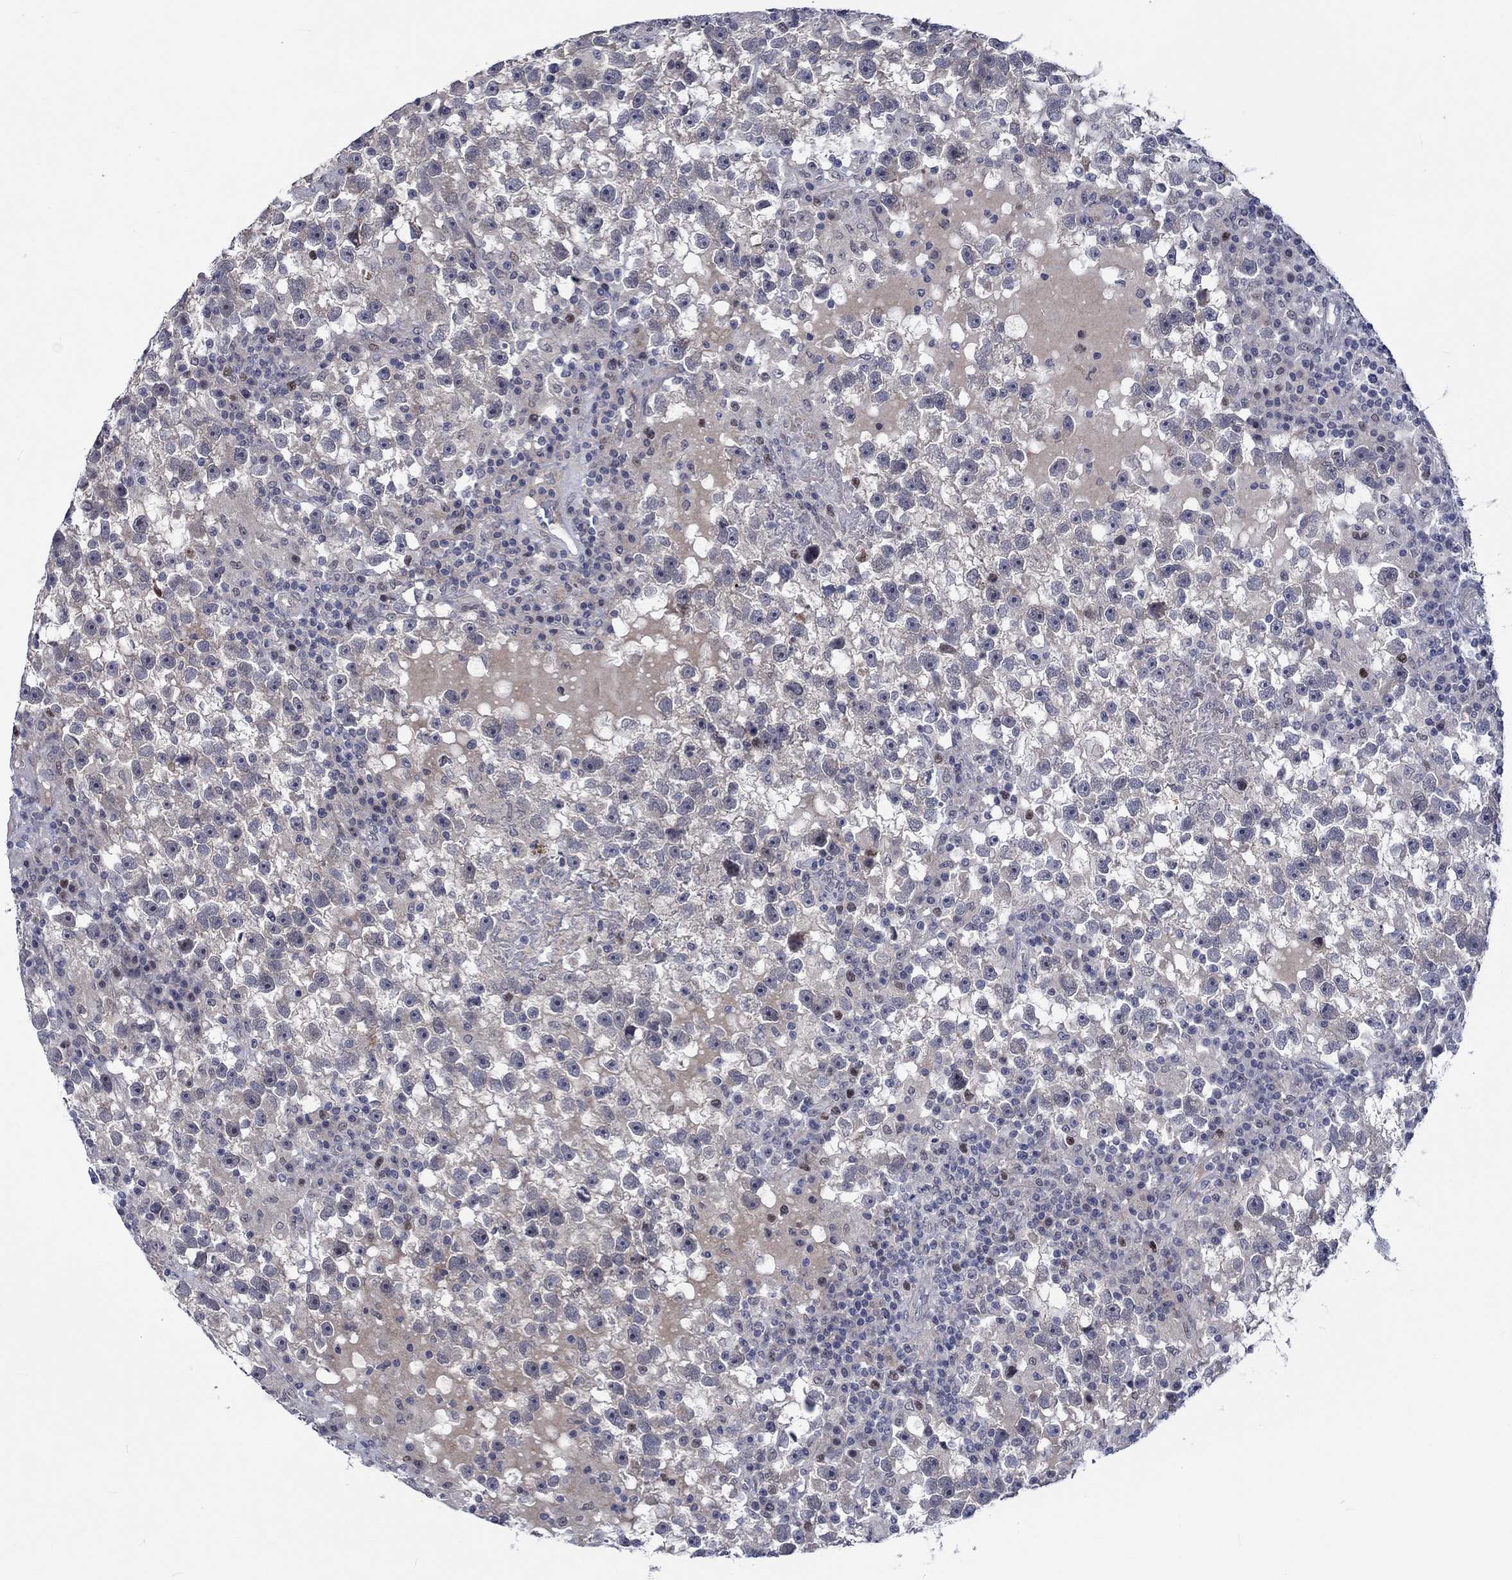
{"staining": {"intensity": "negative", "quantity": "none", "location": "none"}, "tissue": "testis cancer", "cell_type": "Tumor cells", "image_type": "cancer", "snomed": [{"axis": "morphology", "description": "Seminoma, NOS"}, {"axis": "topography", "description": "Testis"}], "caption": "Protein analysis of testis cancer shows no significant staining in tumor cells.", "gene": "E2F8", "patient": {"sex": "male", "age": 47}}